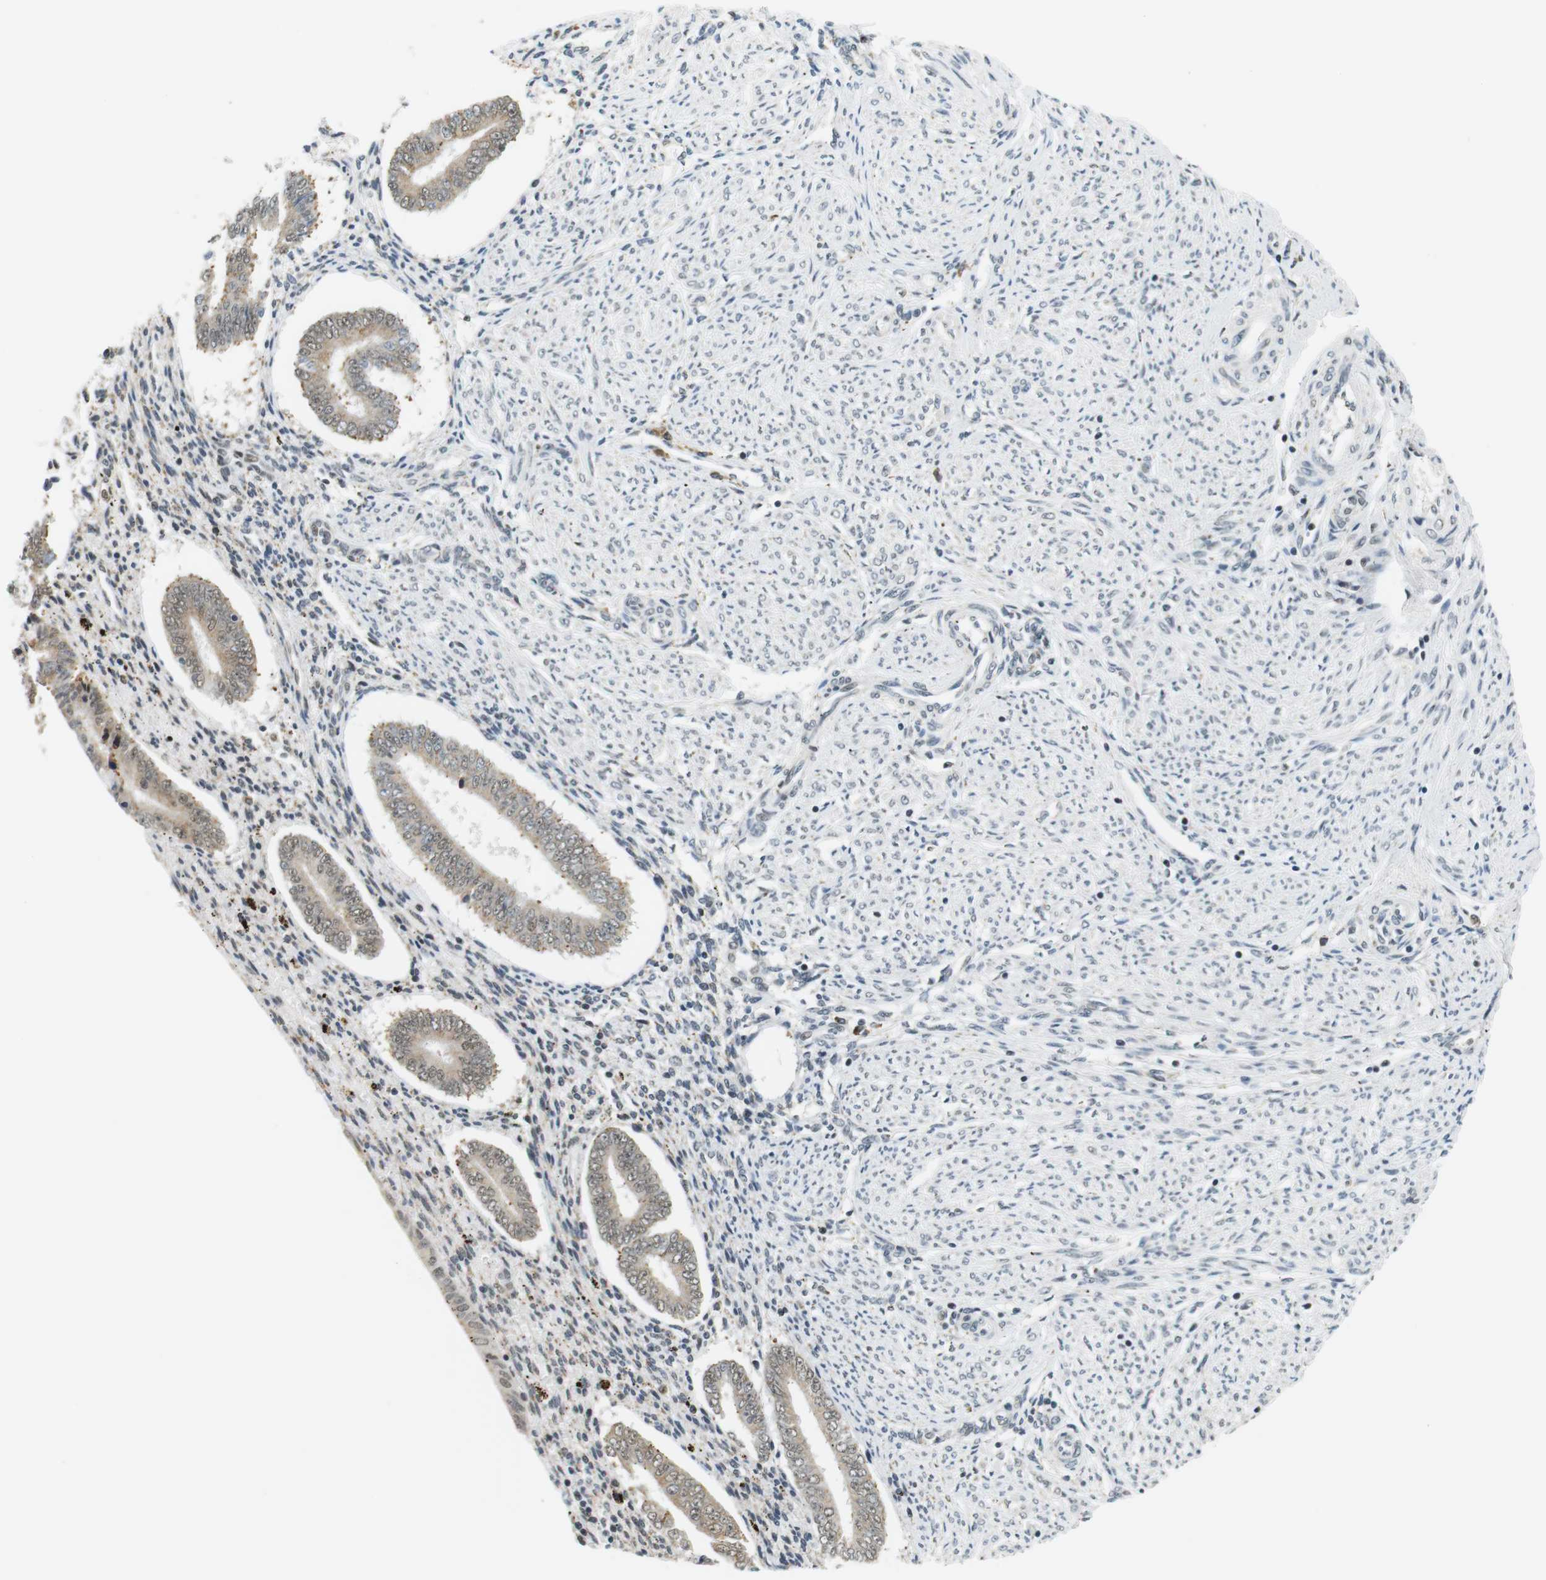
{"staining": {"intensity": "weak", "quantity": "<25%", "location": "nuclear"}, "tissue": "endometrium", "cell_type": "Cells in endometrial stroma", "image_type": "normal", "snomed": [{"axis": "morphology", "description": "Normal tissue, NOS"}, {"axis": "topography", "description": "Endometrium"}], "caption": "The immunohistochemistry image has no significant positivity in cells in endometrial stroma of endometrium.", "gene": "RNF38", "patient": {"sex": "female", "age": 42}}